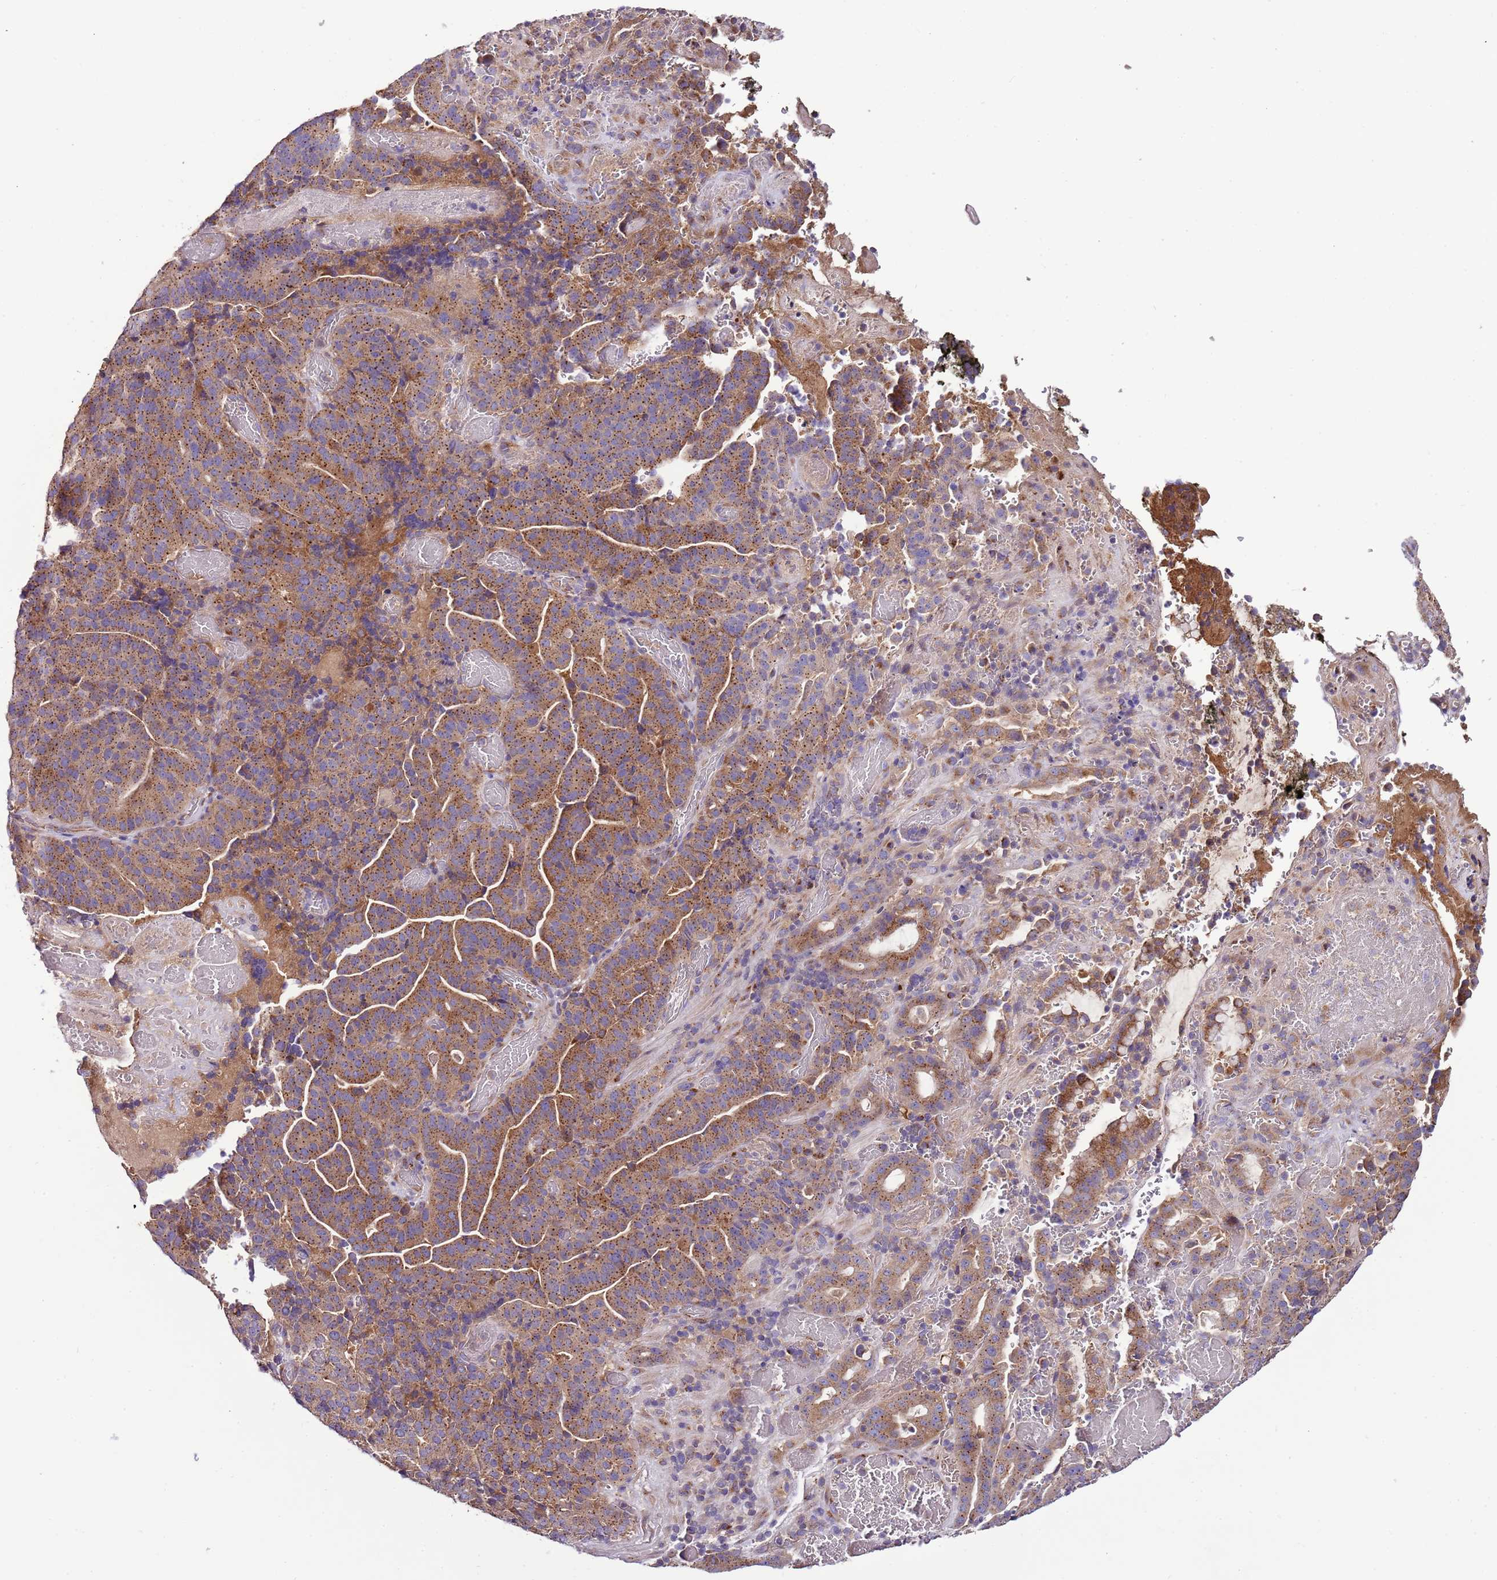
{"staining": {"intensity": "moderate", "quantity": ">75%", "location": "cytoplasmic/membranous"}, "tissue": "stomach cancer", "cell_type": "Tumor cells", "image_type": "cancer", "snomed": [{"axis": "morphology", "description": "Adenocarcinoma, NOS"}, {"axis": "topography", "description": "Stomach"}], "caption": "Immunohistochemistry of stomach adenocarcinoma shows medium levels of moderate cytoplasmic/membranous staining in approximately >75% of tumor cells.", "gene": "FAM20A", "patient": {"sex": "male", "age": 48}}